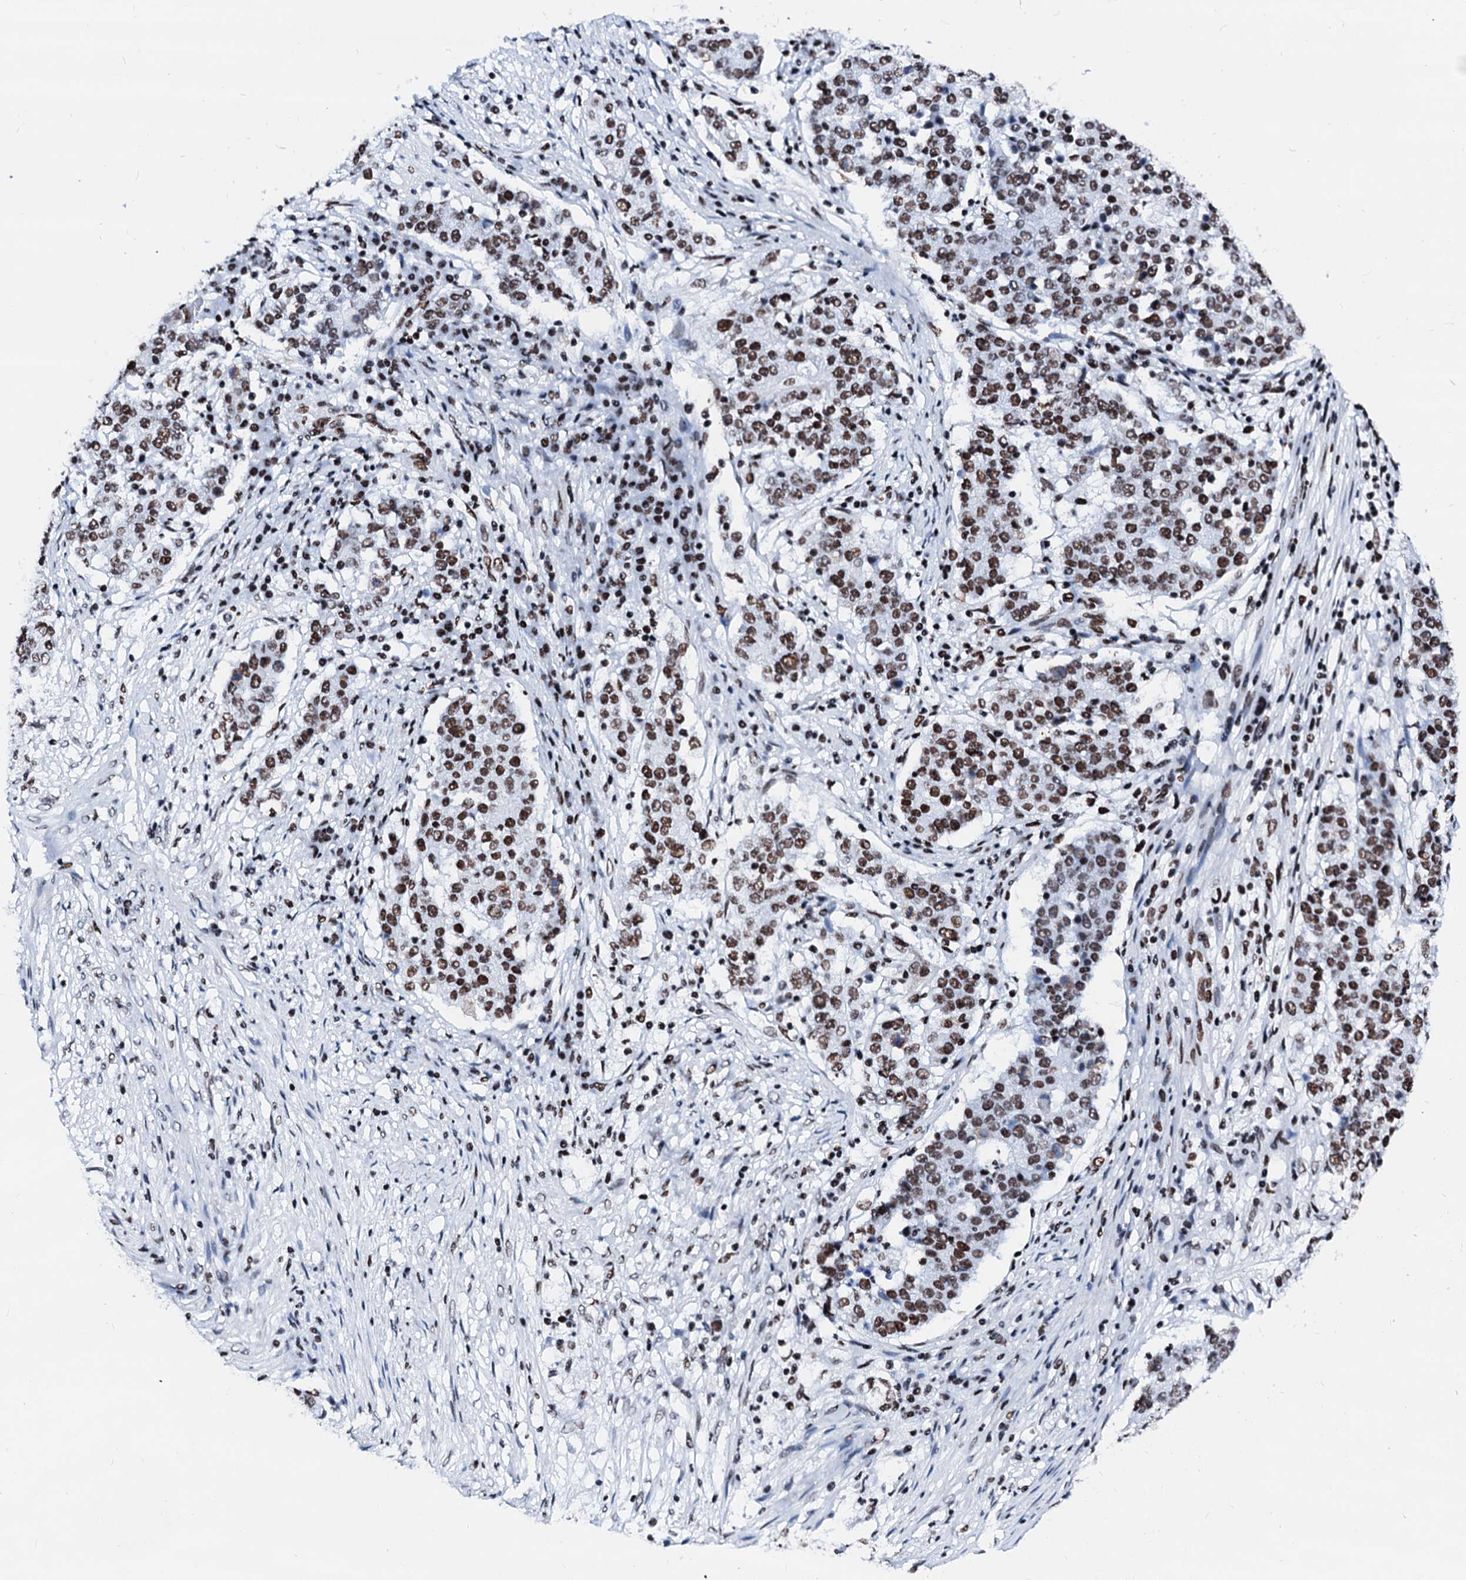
{"staining": {"intensity": "moderate", "quantity": ">75%", "location": "nuclear"}, "tissue": "stomach cancer", "cell_type": "Tumor cells", "image_type": "cancer", "snomed": [{"axis": "morphology", "description": "Adenocarcinoma, NOS"}, {"axis": "topography", "description": "Stomach"}], "caption": "Tumor cells demonstrate medium levels of moderate nuclear positivity in about >75% of cells in human stomach cancer.", "gene": "RALY", "patient": {"sex": "male", "age": 59}}